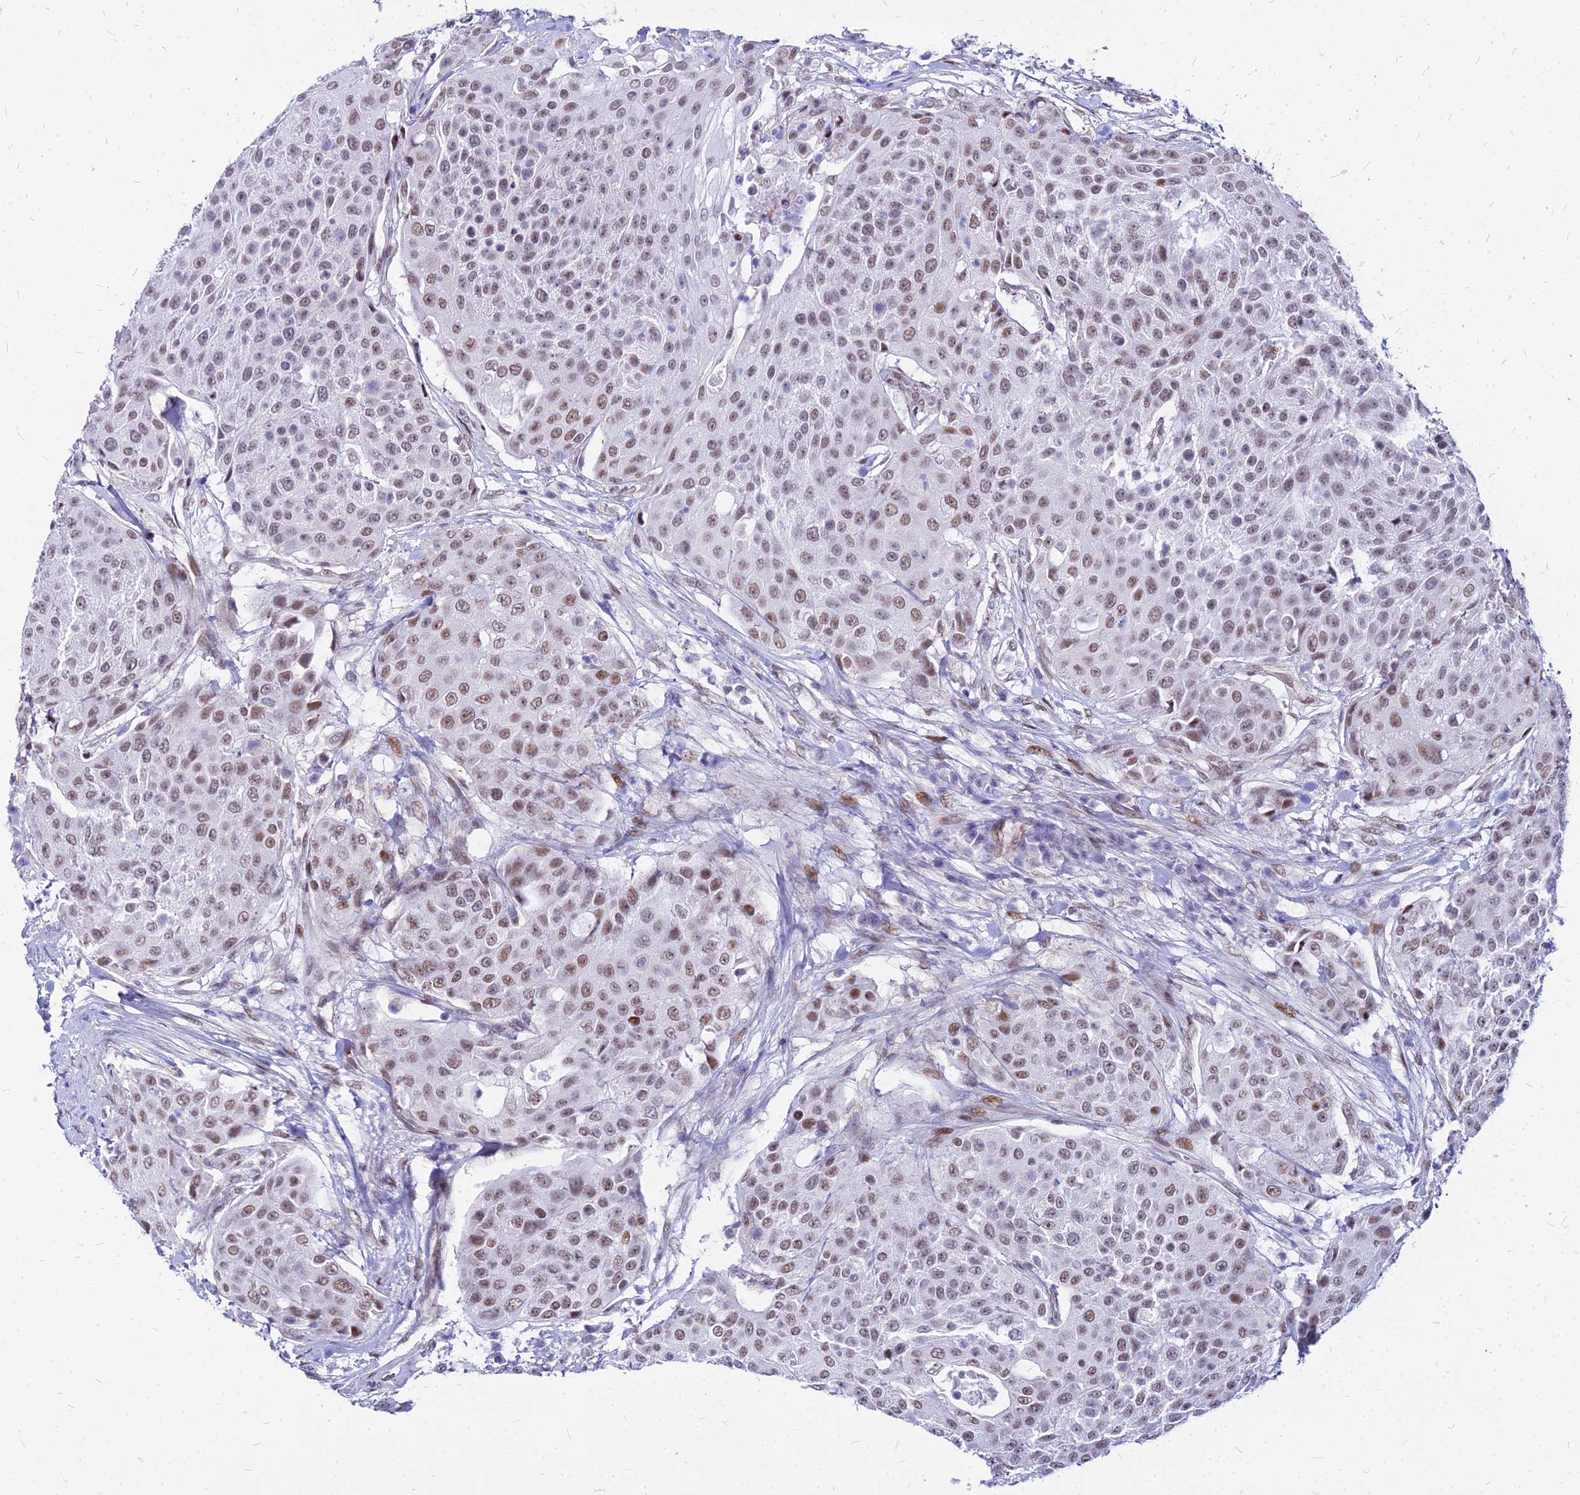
{"staining": {"intensity": "moderate", "quantity": ">75%", "location": "nuclear"}, "tissue": "urothelial cancer", "cell_type": "Tumor cells", "image_type": "cancer", "snomed": [{"axis": "morphology", "description": "Urothelial carcinoma, High grade"}, {"axis": "topography", "description": "Urinary bladder"}], "caption": "Immunohistochemistry of urothelial cancer shows medium levels of moderate nuclear expression in about >75% of tumor cells. The staining was performed using DAB to visualize the protein expression in brown, while the nuclei were stained in blue with hematoxylin (Magnification: 20x).", "gene": "FDX2", "patient": {"sex": "female", "age": 63}}